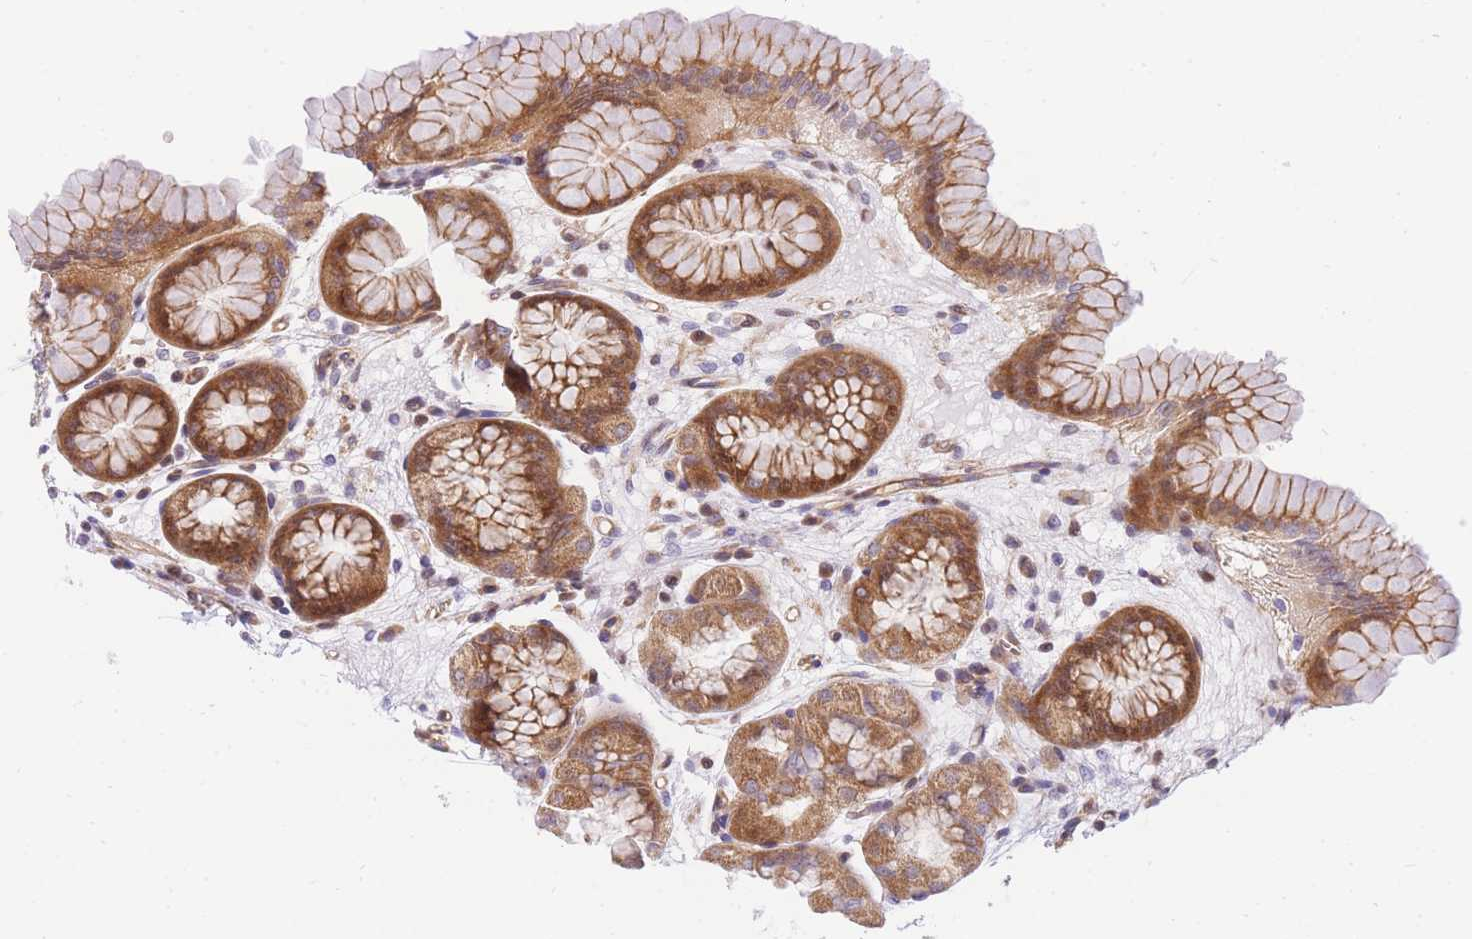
{"staining": {"intensity": "moderate", "quantity": ">75%", "location": "cytoplasmic/membranous,nuclear"}, "tissue": "stomach", "cell_type": "Glandular cells", "image_type": "normal", "snomed": [{"axis": "morphology", "description": "Normal tissue, NOS"}, {"axis": "topography", "description": "Stomach"}], "caption": "IHC (DAB (3,3'-diaminobenzidine)) staining of benign human stomach displays moderate cytoplasmic/membranous,nuclear protein expression in about >75% of glandular cells.", "gene": "S100PBP", "patient": {"sex": "male", "age": 42}}